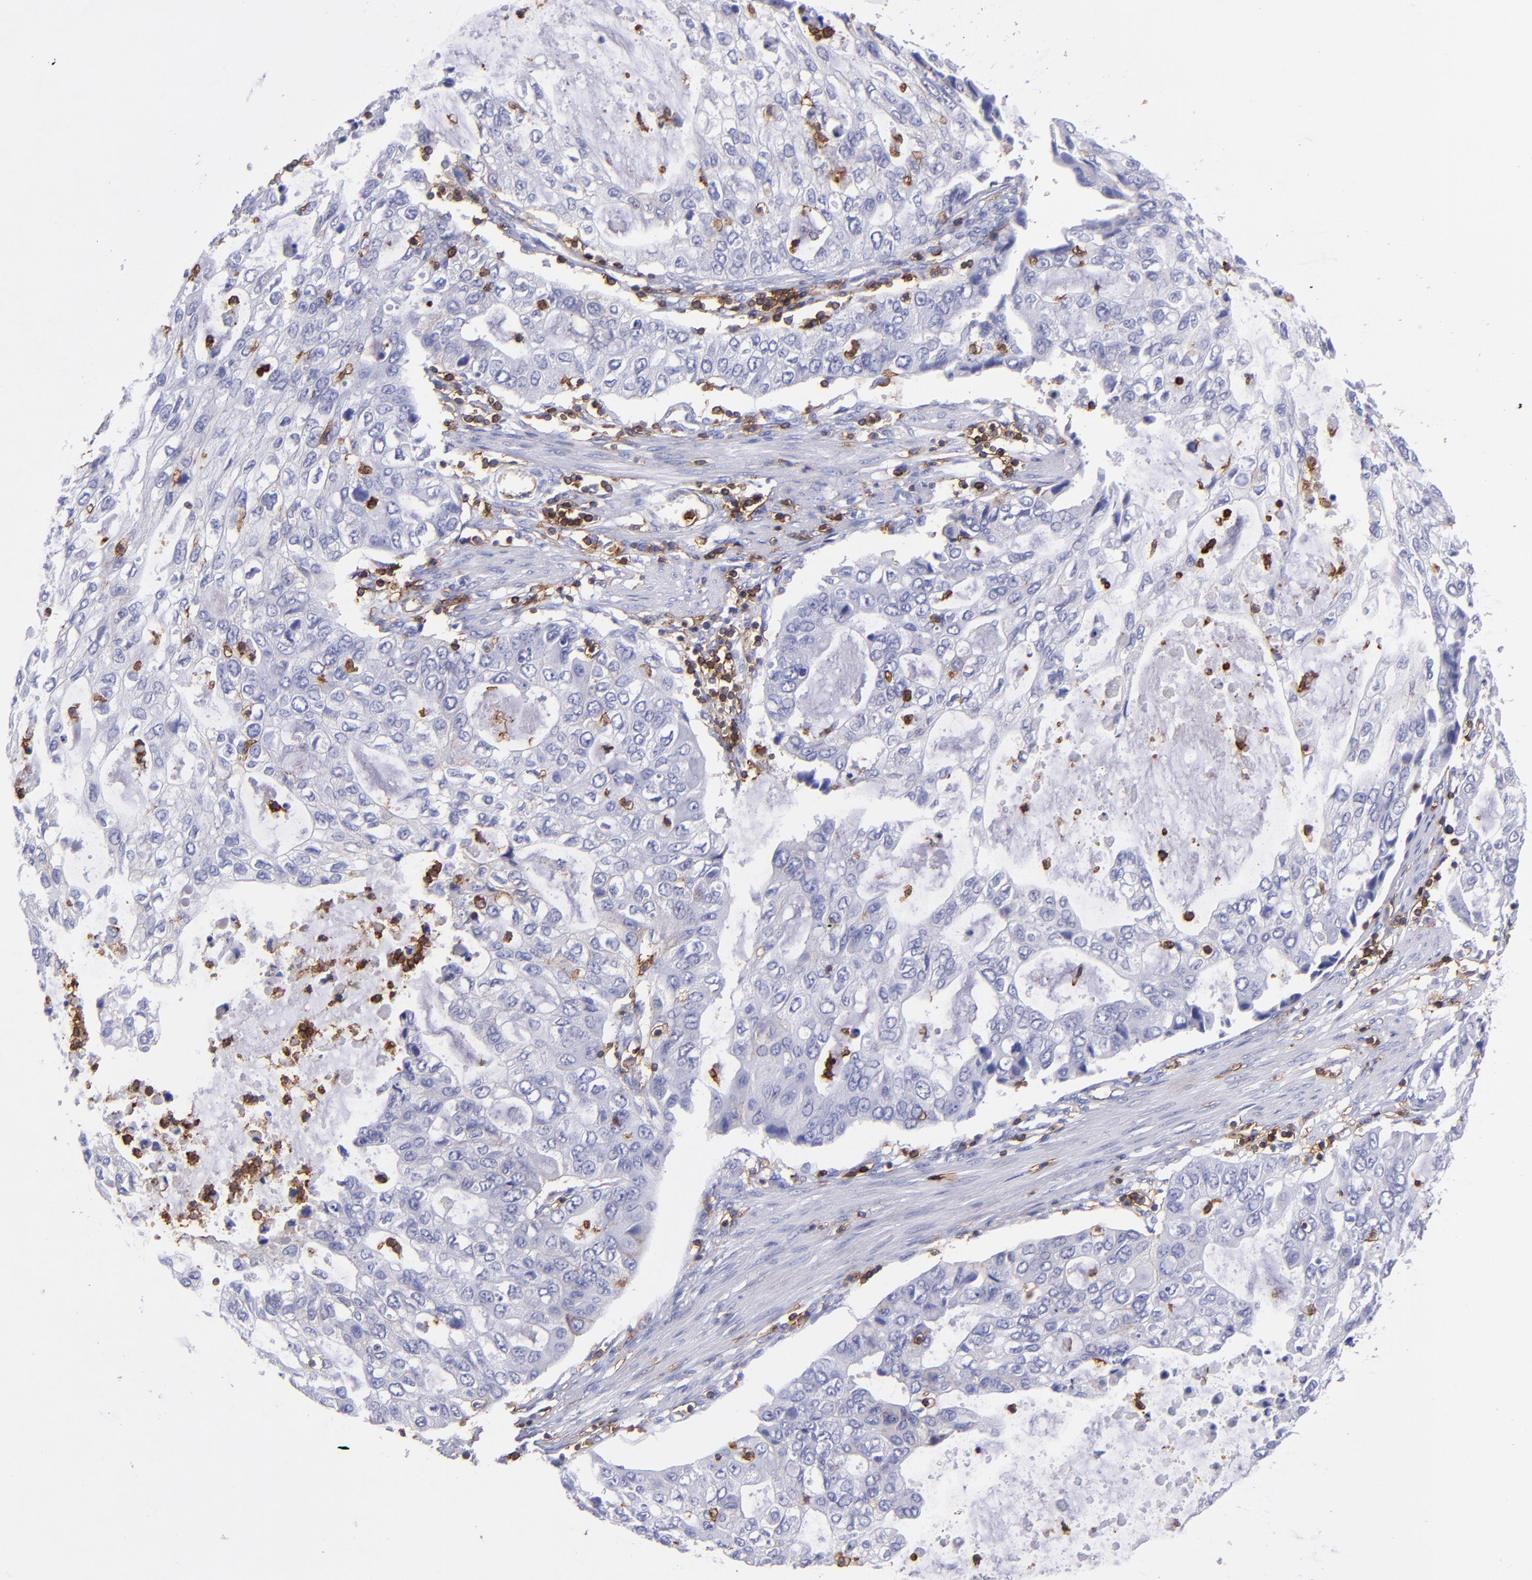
{"staining": {"intensity": "negative", "quantity": "none", "location": "none"}, "tissue": "stomach cancer", "cell_type": "Tumor cells", "image_type": "cancer", "snomed": [{"axis": "morphology", "description": "Adenocarcinoma, NOS"}, {"axis": "topography", "description": "Stomach, upper"}], "caption": "DAB (3,3'-diaminobenzidine) immunohistochemical staining of human stomach cancer (adenocarcinoma) demonstrates no significant expression in tumor cells.", "gene": "ICAM3", "patient": {"sex": "female", "age": 52}}